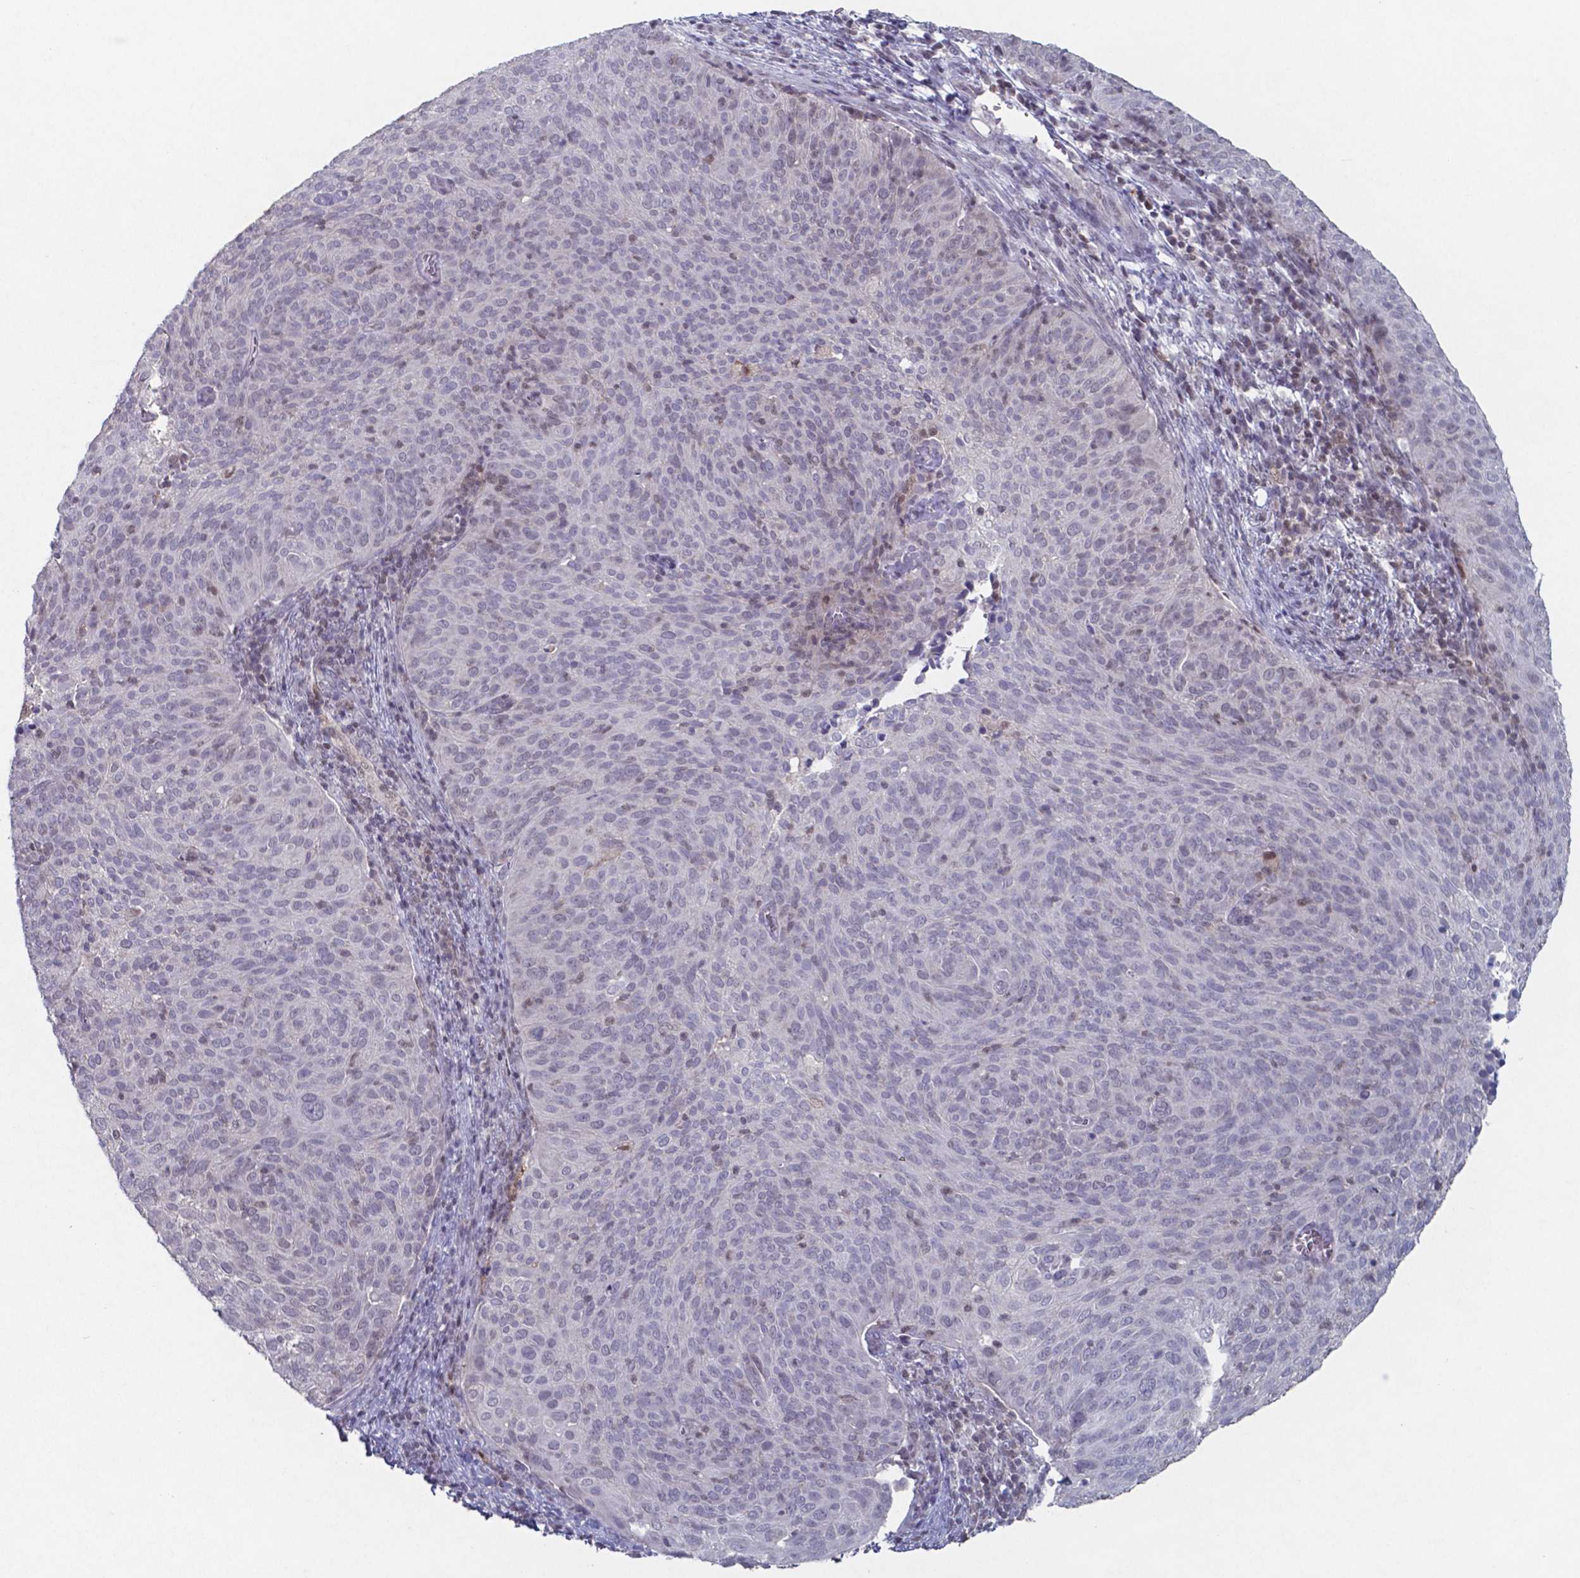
{"staining": {"intensity": "negative", "quantity": "none", "location": "none"}, "tissue": "cervical cancer", "cell_type": "Tumor cells", "image_type": "cancer", "snomed": [{"axis": "morphology", "description": "Squamous cell carcinoma, NOS"}, {"axis": "topography", "description": "Cervix"}], "caption": "A high-resolution image shows immunohistochemistry staining of cervical cancer (squamous cell carcinoma), which exhibits no significant positivity in tumor cells. (Stains: DAB IHC with hematoxylin counter stain, Microscopy: brightfield microscopy at high magnification).", "gene": "TDP2", "patient": {"sex": "female", "age": 39}}